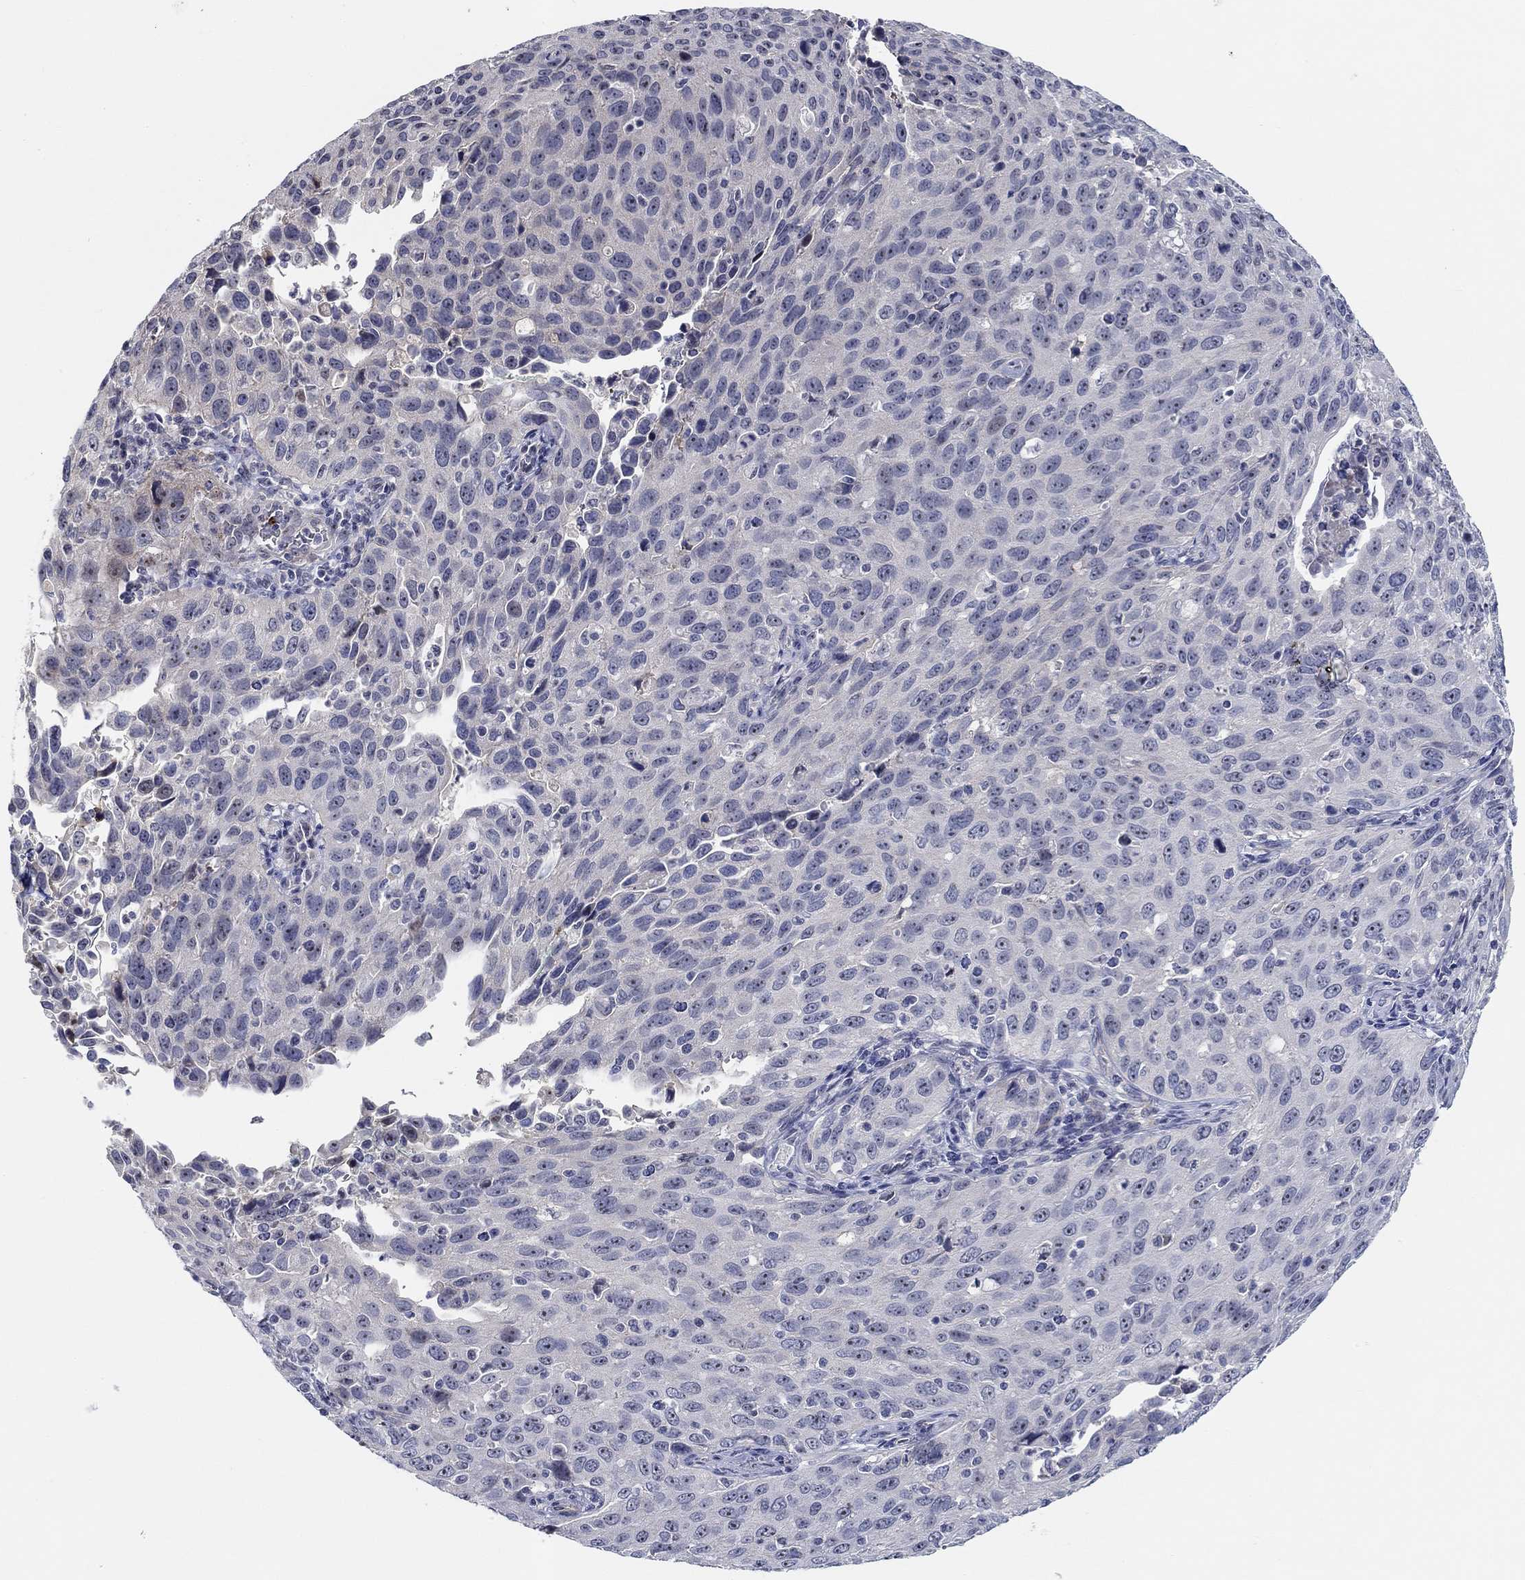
{"staining": {"intensity": "strong", "quantity": "<25%", "location": "nuclear"}, "tissue": "cervical cancer", "cell_type": "Tumor cells", "image_type": "cancer", "snomed": [{"axis": "morphology", "description": "Squamous cell carcinoma, NOS"}, {"axis": "topography", "description": "Cervix"}], "caption": "Brown immunohistochemical staining in human cervical cancer displays strong nuclear positivity in about <25% of tumor cells.", "gene": "SMIM18", "patient": {"sex": "female", "age": 26}}